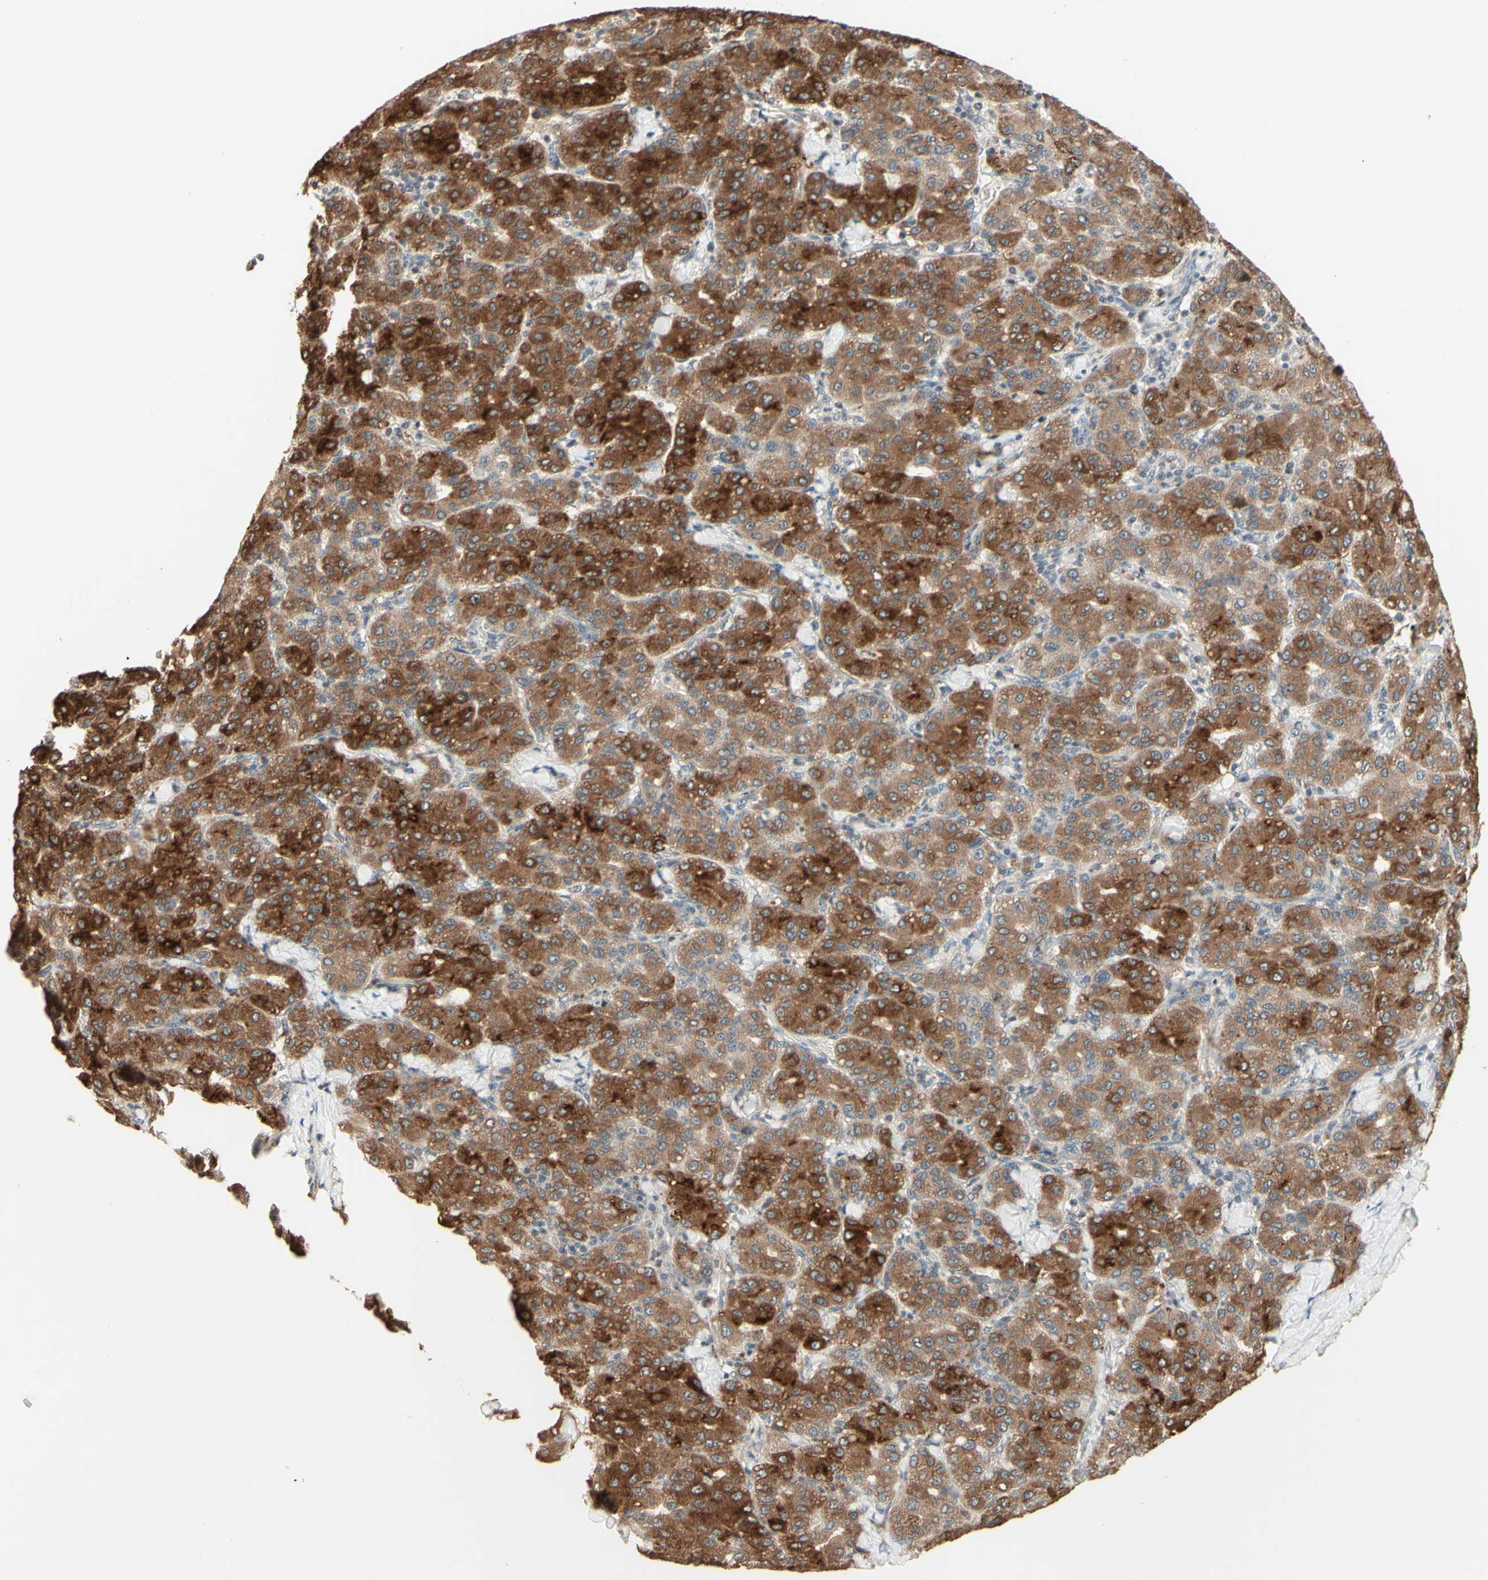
{"staining": {"intensity": "moderate", "quantity": ">75%", "location": "cytoplasmic/membranous"}, "tissue": "liver cancer", "cell_type": "Tumor cells", "image_type": "cancer", "snomed": [{"axis": "morphology", "description": "Carcinoma, Hepatocellular, NOS"}, {"axis": "topography", "description": "Liver"}], "caption": "The photomicrograph displays immunohistochemical staining of hepatocellular carcinoma (liver). There is moderate cytoplasmic/membranous staining is identified in approximately >75% of tumor cells.", "gene": "ZW10", "patient": {"sex": "male", "age": 65}}